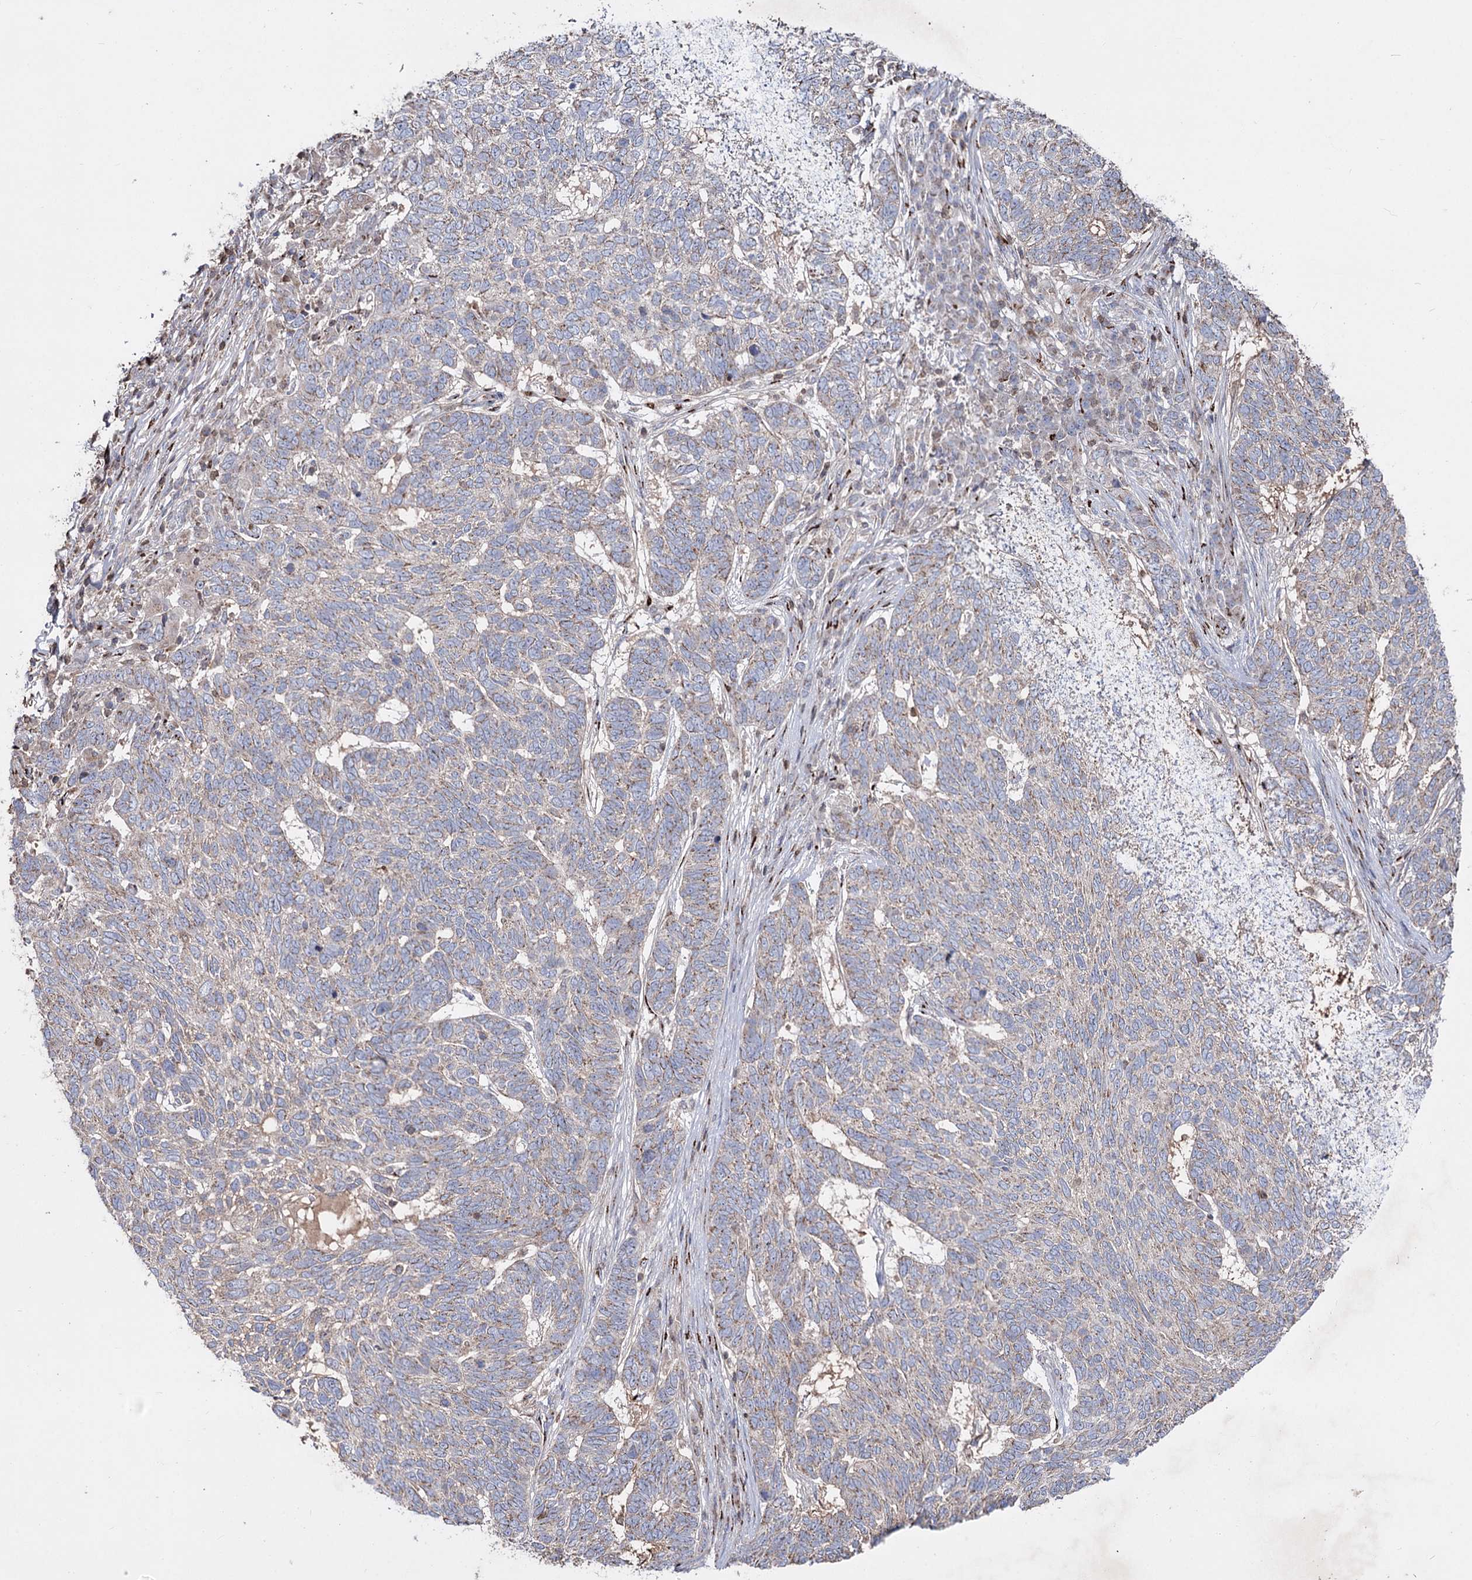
{"staining": {"intensity": "moderate", "quantity": "<25%", "location": "cytoplasmic/membranous"}, "tissue": "skin cancer", "cell_type": "Tumor cells", "image_type": "cancer", "snomed": [{"axis": "morphology", "description": "Basal cell carcinoma"}, {"axis": "topography", "description": "Skin"}], "caption": "Immunohistochemical staining of human skin cancer shows low levels of moderate cytoplasmic/membranous protein staining in about <25% of tumor cells.", "gene": "ARHGAP20", "patient": {"sex": "female", "age": 65}}